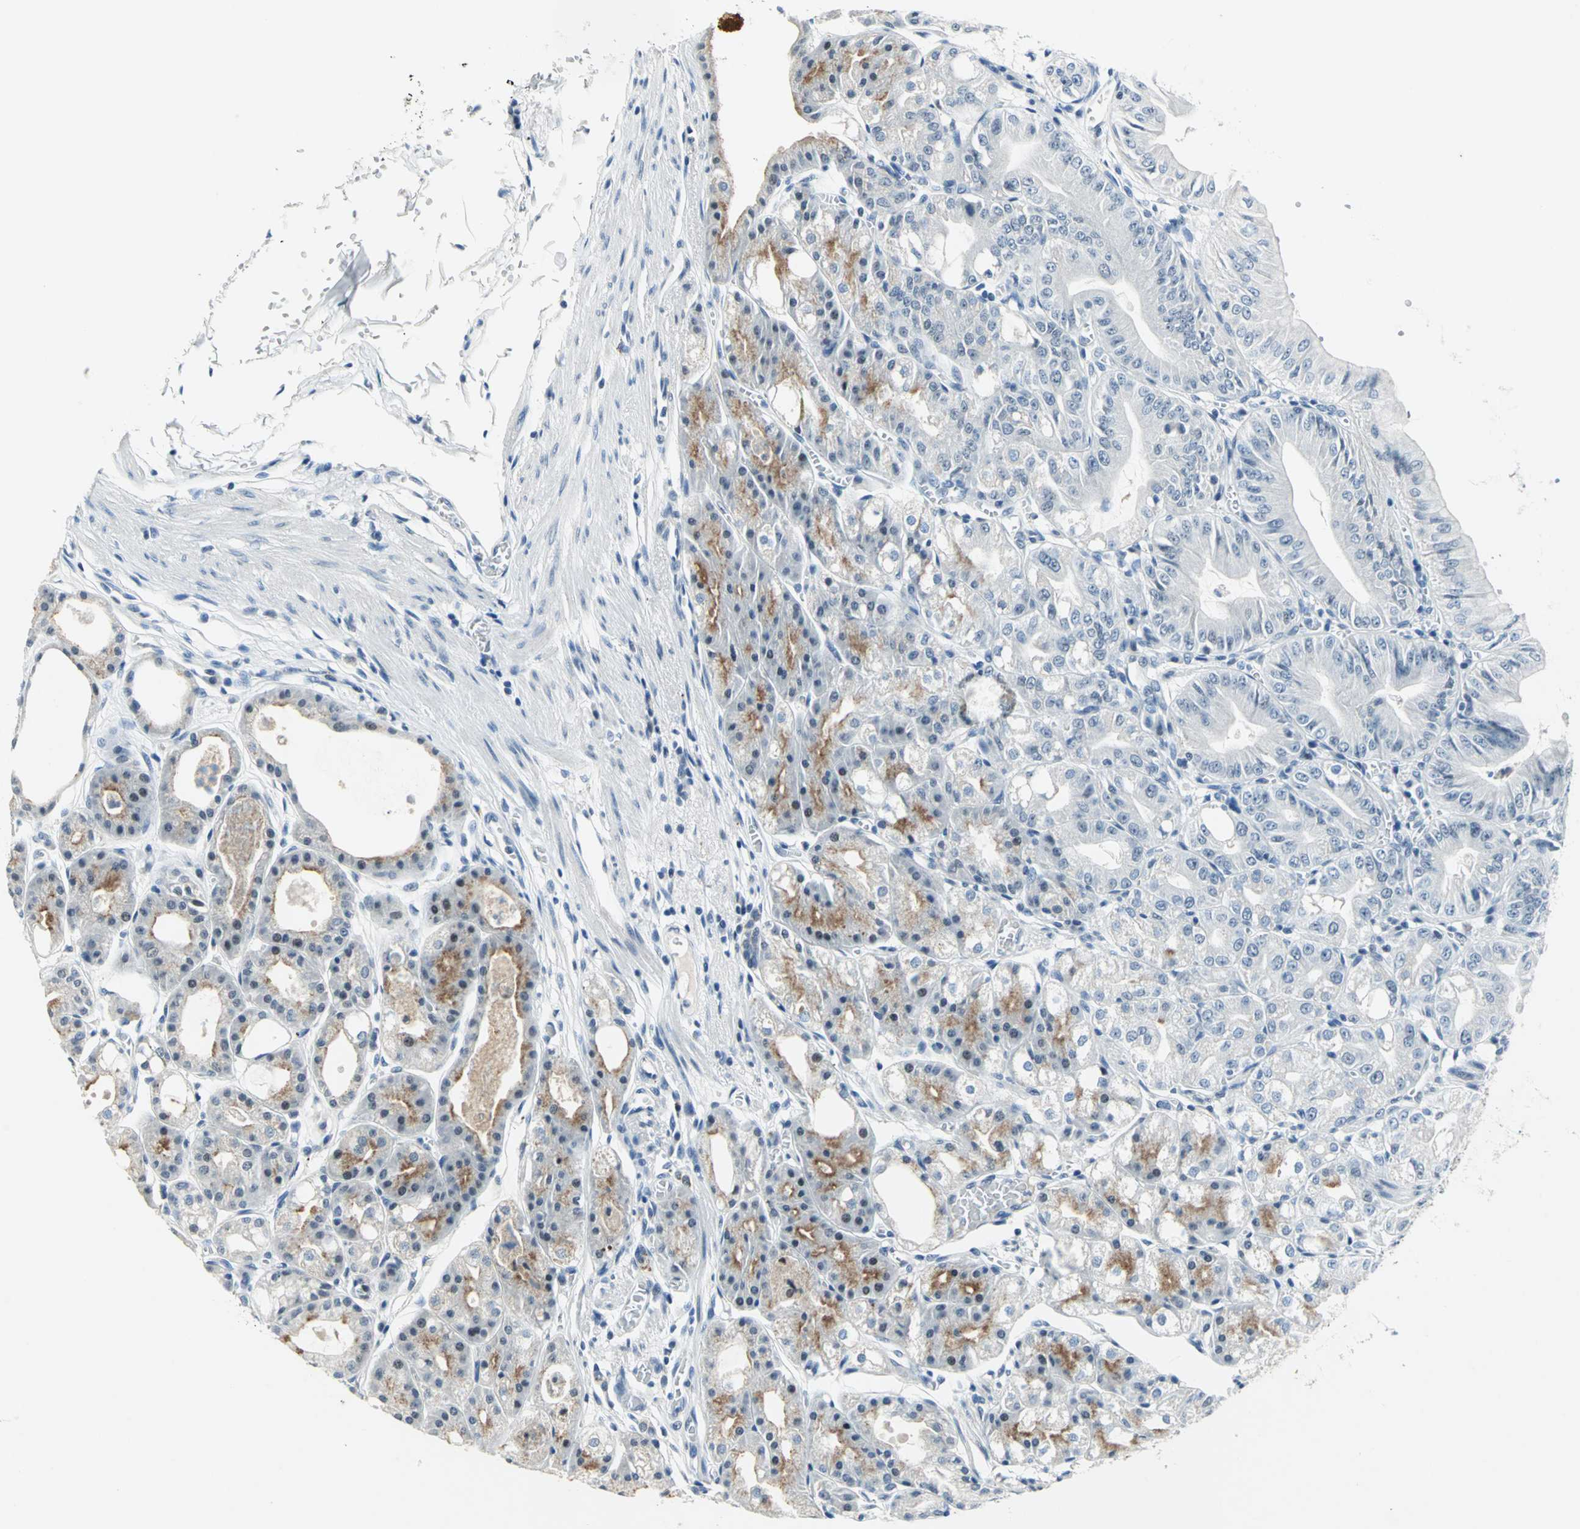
{"staining": {"intensity": "moderate", "quantity": "<25%", "location": "cytoplasmic/membranous,nuclear"}, "tissue": "stomach", "cell_type": "Glandular cells", "image_type": "normal", "snomed": [{"axis": "morphology", "description": "Normal tissue, NOS"}, {"axis": "topography", "description": "Stomach, lower"}], "caption": "A low amount of moderate cytoplasmic/membranous,nuclear positivity is identified in about <25% of glandular cells in benign stomach. Using DAB (brown) and hematoxylin (blue) stains, captured at high magnification using brightfield microscopy.", "gene": "RAD17", "patient": {"sex": "male", "age": 71}}